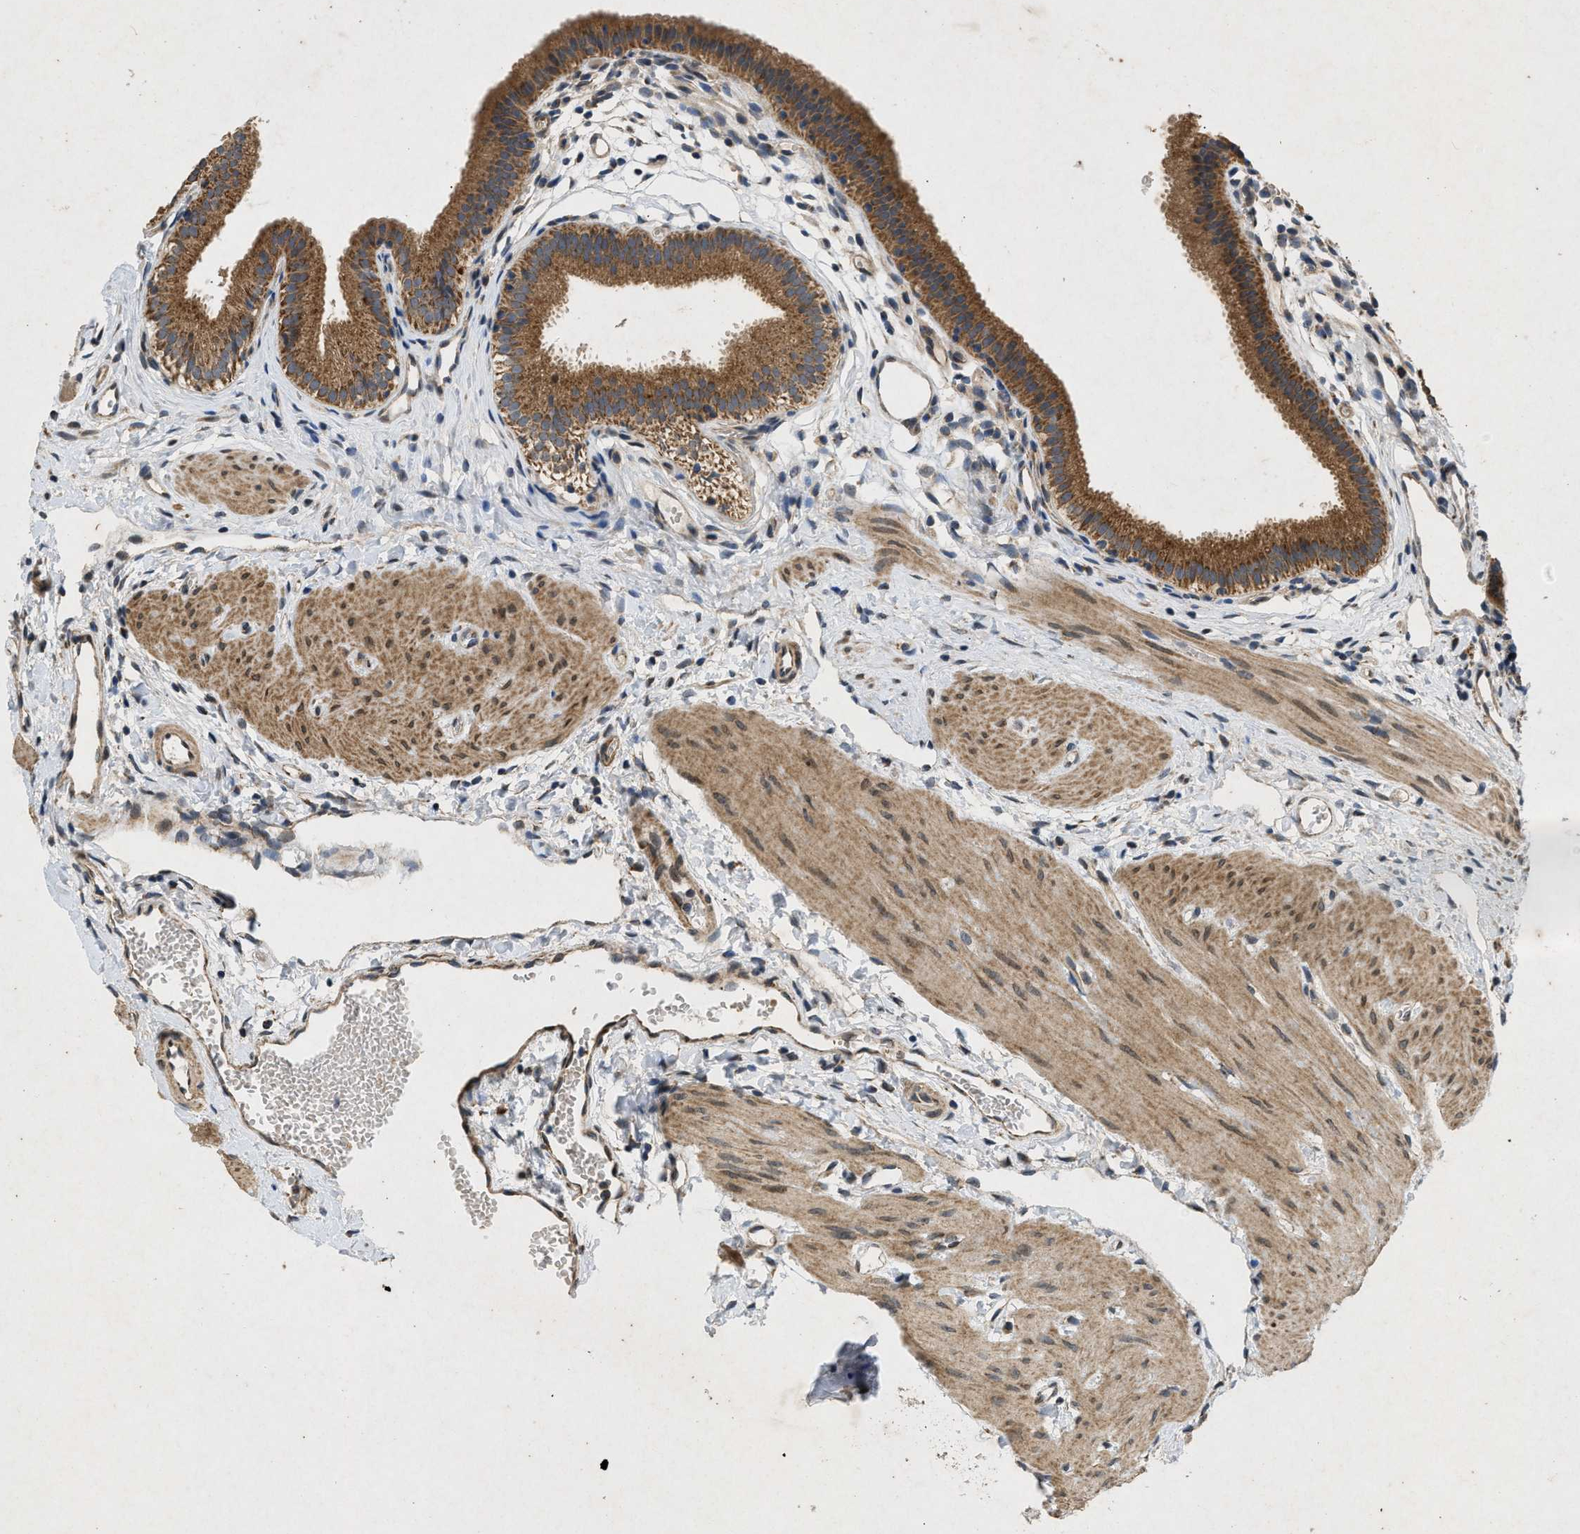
{"staining": {"intensity": "strong", "quantity": ">75%", "location": "cytoplasmic/membranous"}, "tissue": "gallbladder", "cell_type": "Glandular cells", "image_type": "normal", "snomed": [{"axis": "morphology", "description": "Normal tissue, NOS"}, {"axis": "topography", "description": "Gallbladder"}], "caption": "Approximately >75% of glandular cells in unremarkable human gallbladder reveal strong cytoplasmic/membranous protein staining as visualized by brown immunohistochemical staining.", "gene": "PRKG2", "patient": {"sex": "female", "age": 26}}